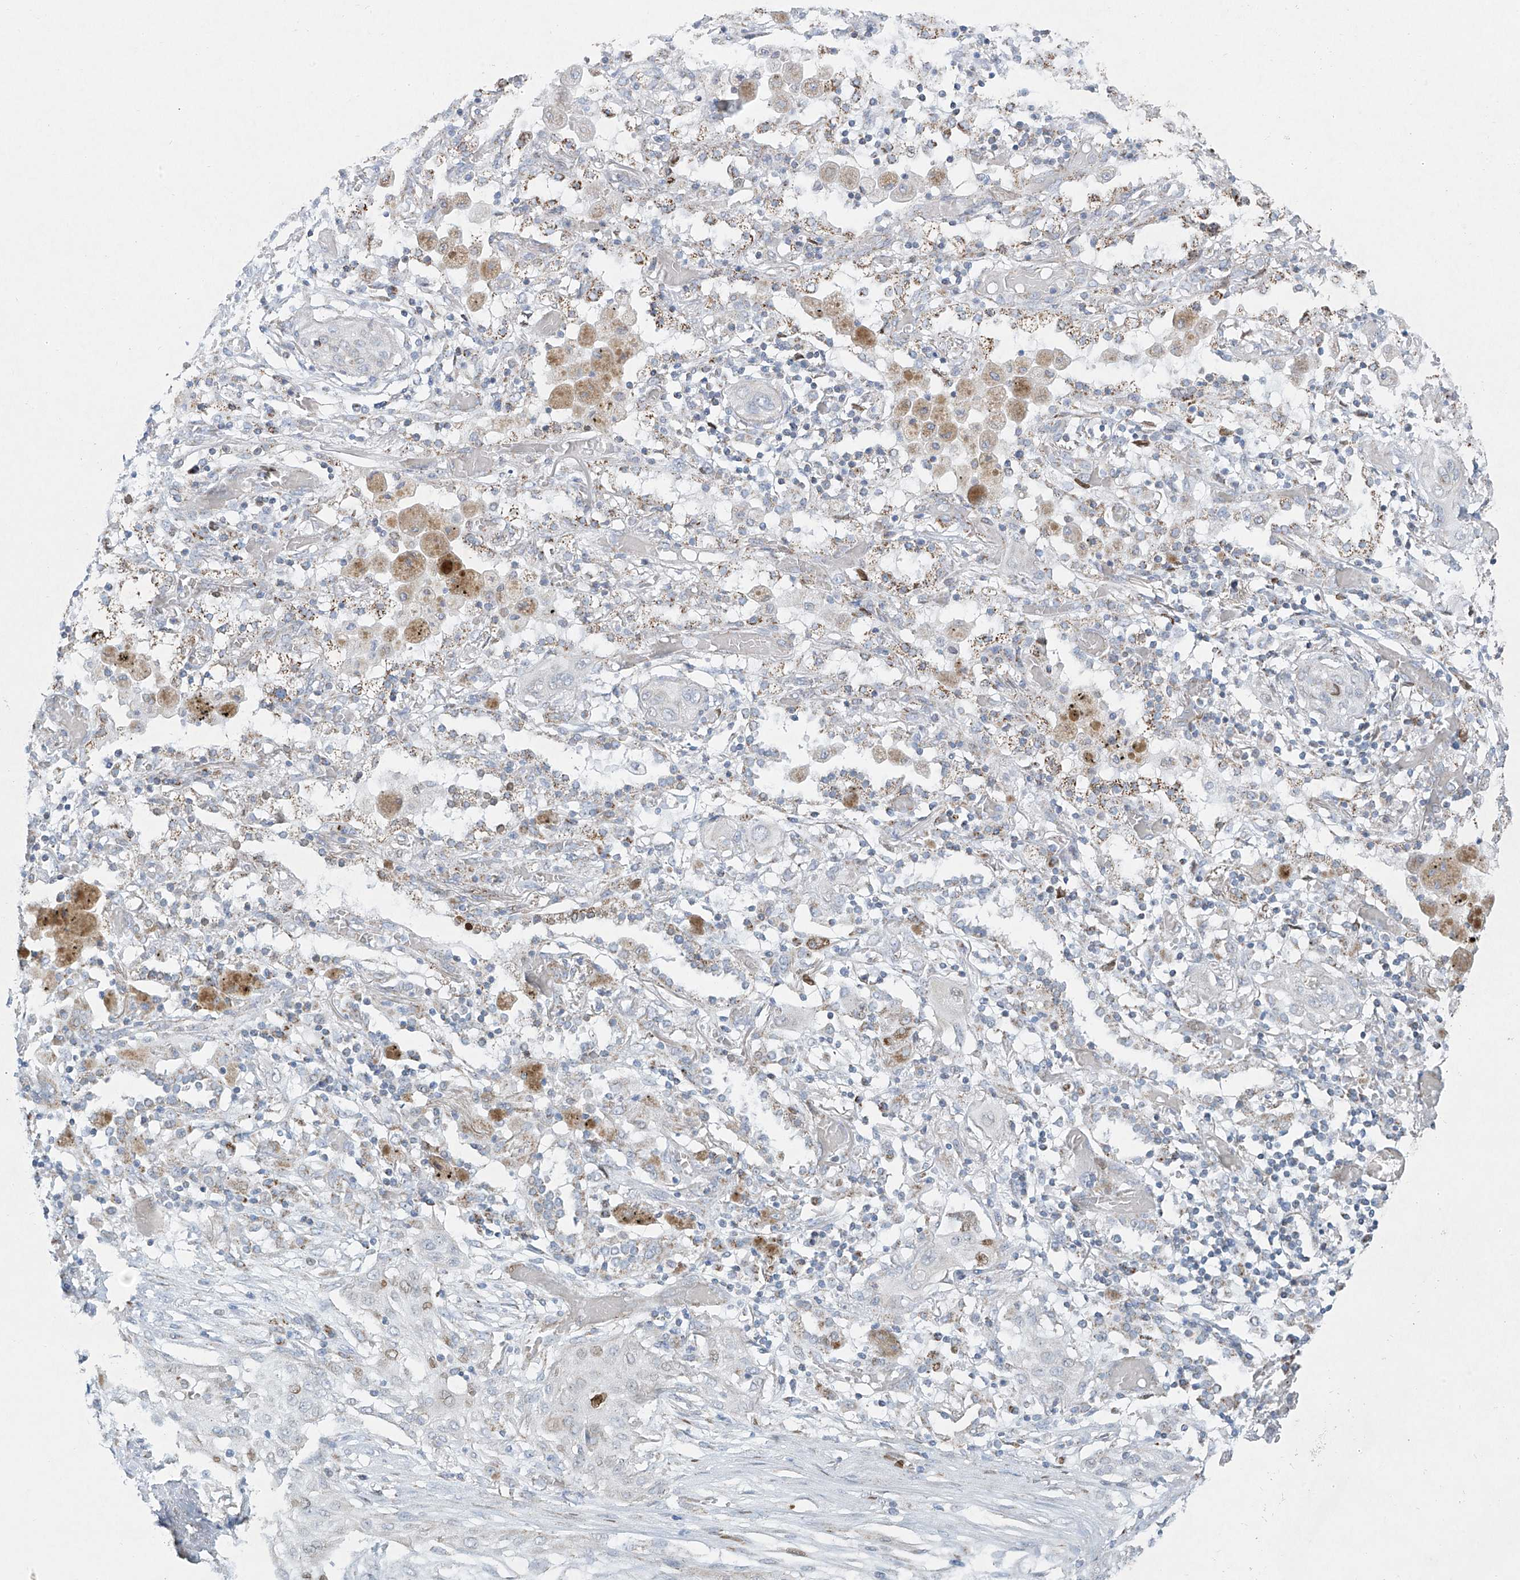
{"staining": {"intensity": "negative", "quantity": "none", "location": "none"}, "tissue": "lung cancer", "cell_type": "Tumor cells", "image_type": "cancer", "snomed": [{"axis": "morphology", "description": "Squamous cell carcinoma, NOS"}, {"axis": "topography", "description": "Lung"}], "caption": "Immunohistochemistry photomicrograph of human lung cancer (squamous cell carcinoma) stained for a protein (brown), which shows no staining in tumor cells.", "gene": "SMDT1", "patient": {"sex": "female", "age": 47}}